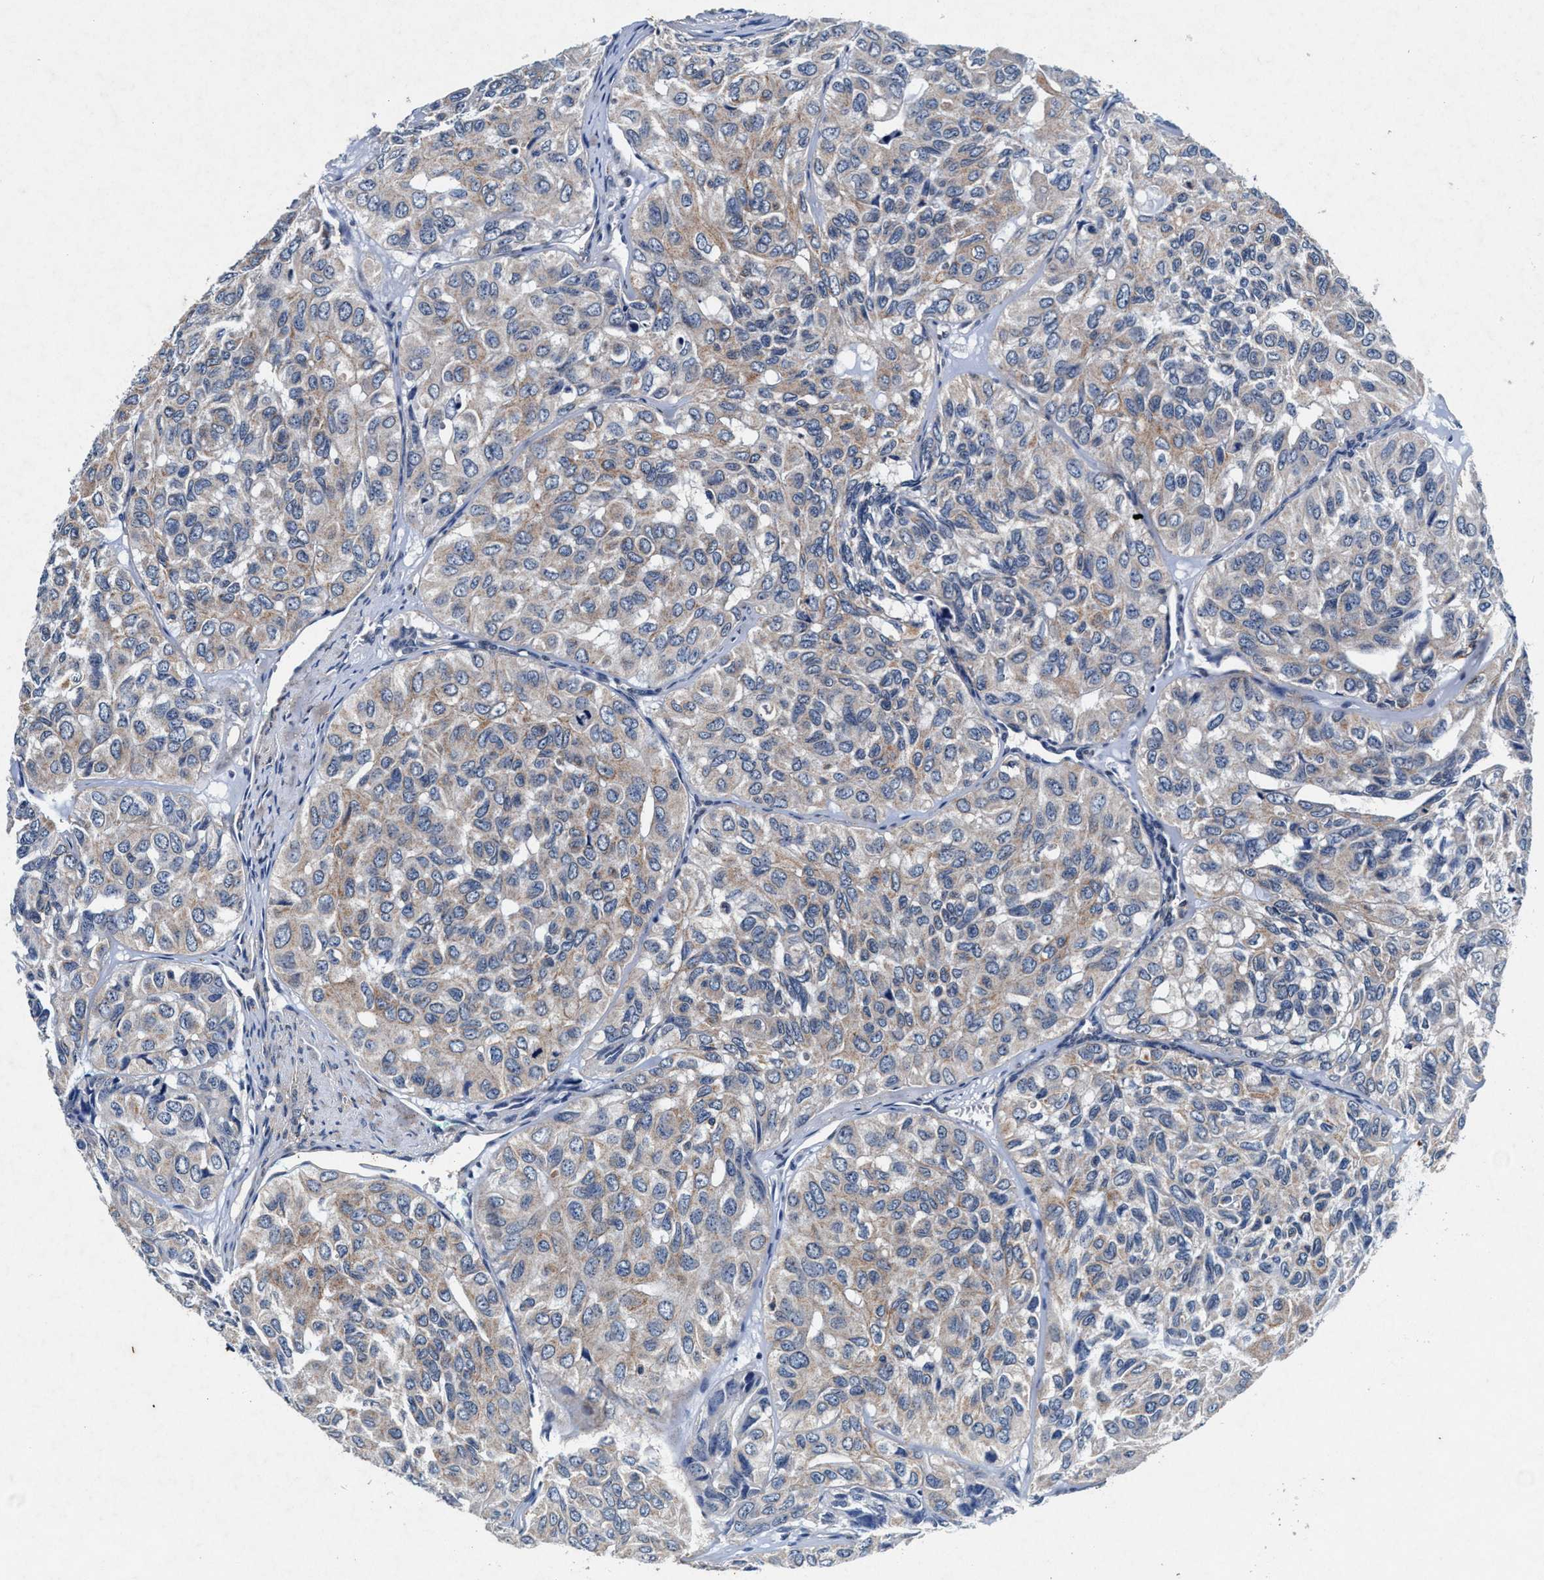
{"staining": {"intensity": "weak", "quantity": "25%-75%", "location": "cytoplasmic/membranous"}, "tissue": "head and neck cancer", "cell_type": "Tumor cells", "image_type": "cancer", "snomed": [{"axis": "morphology", "description": "Adenocarcinoma, NOS"}, {"axis": "topography", "description": "Salivary gland, NOS"}, {"axis": "topography", "description": "Head-Neck"}], "caption": "Protein staining of head and neck adenocarcinoma tissue reveals weak cytoplasmic/membranous expression in about 25%-75% of tumor cells.", "gene": "SLC8A1", "patient": {"sex": "female", "age": 76}}